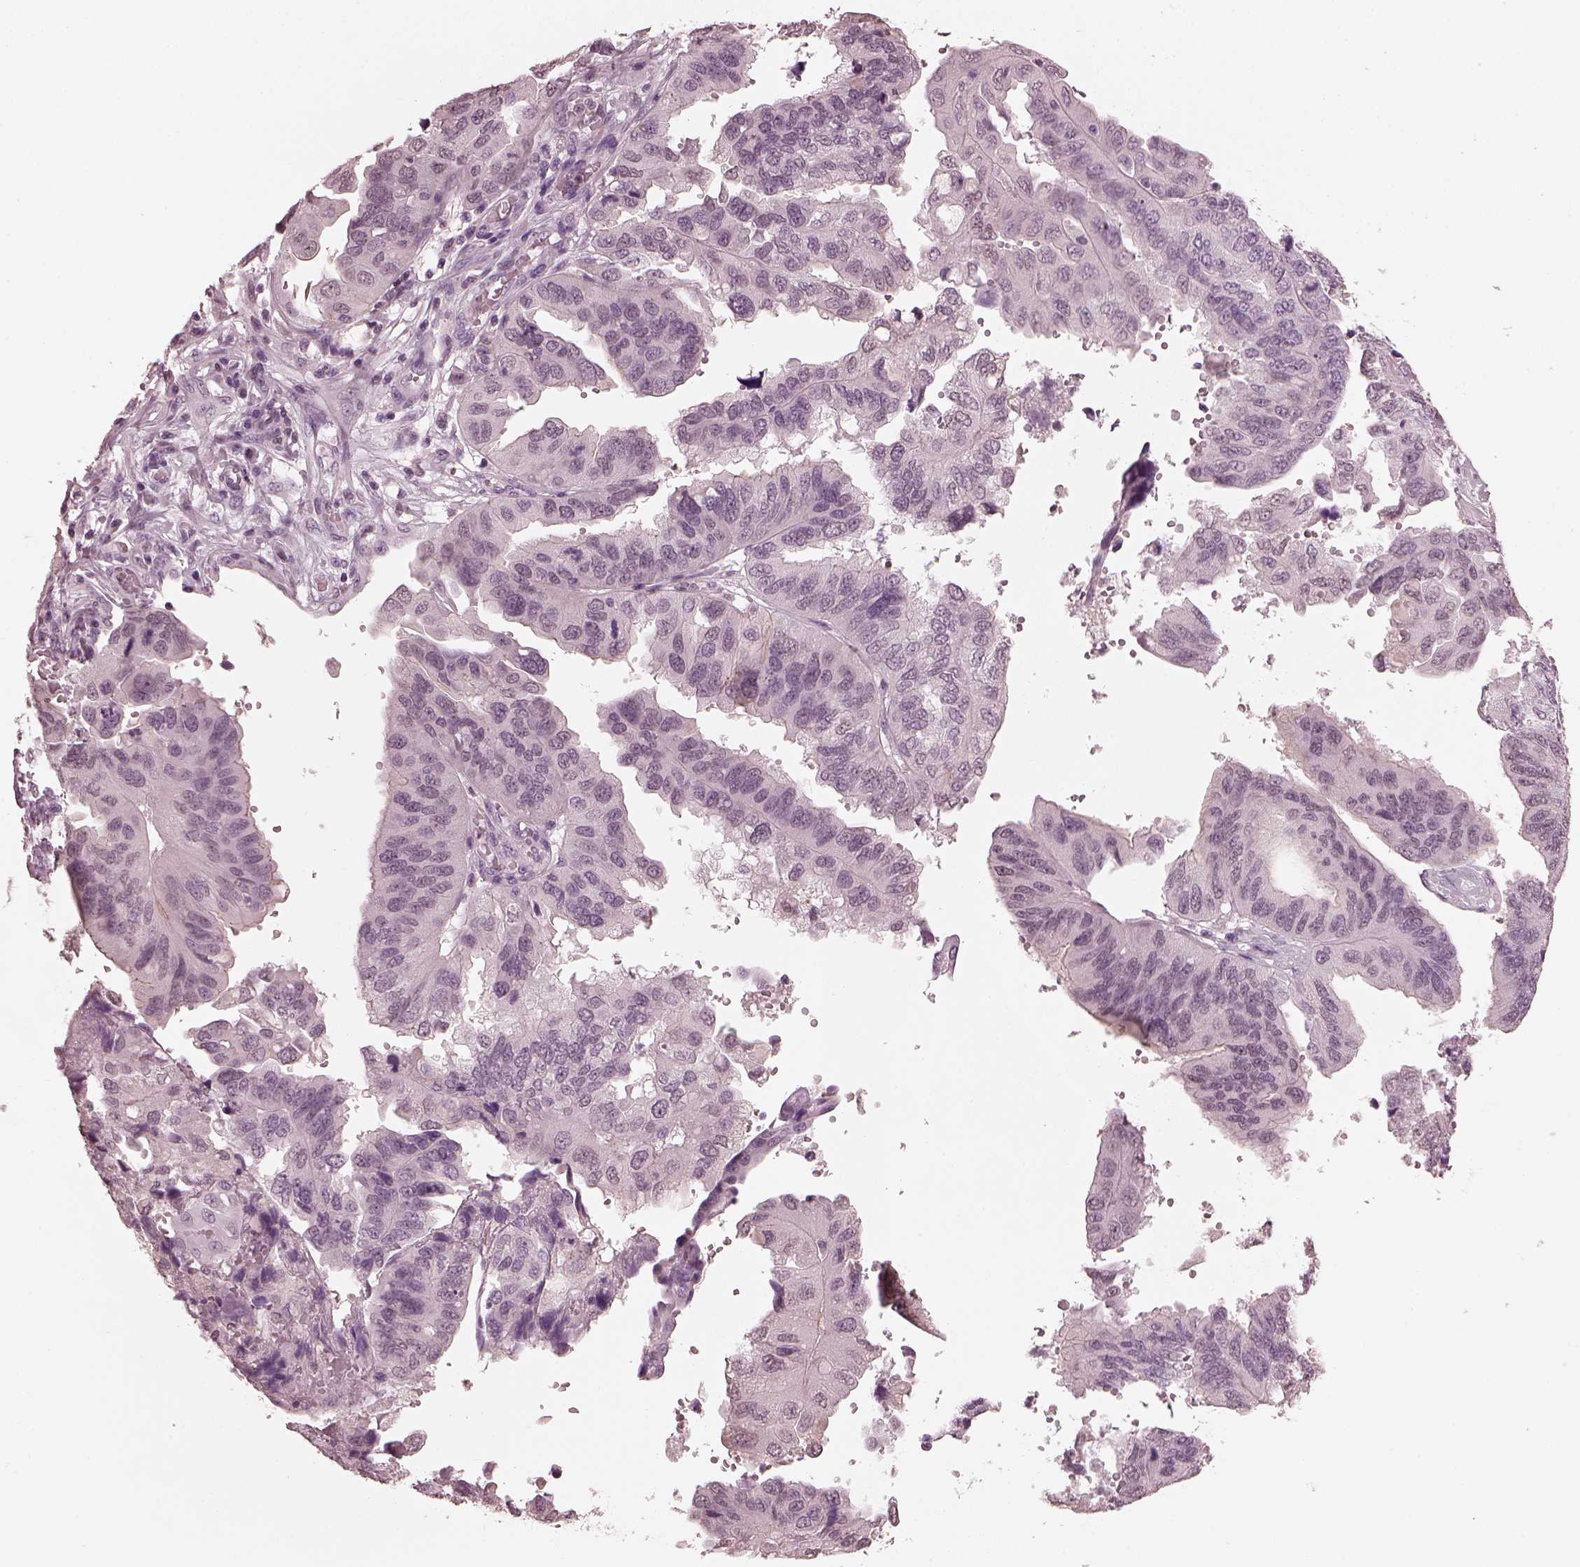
{"staining": {"intensity": "negative", "quantity": "none", "location": "none"}, "tissue": "ovarian cancer", "cell_type": "Tumor cells", "image_type": "cancer", "snomed": [{"axis": "morphology", "description": "Cystadenocarcinoma, serous, NOS"}, {"axis": "topography", "description": "Ovary"}], "caption": "Protein analysis of ovarian serous cystadenocarcinoma shows no significant positivity in tumor cells. (DAB (3,3'-diaminobenzidine) immunohistochemistry (IHC) with hematoxylin counter stain).", "gene": "TSKS", "patient": {"sex": "female", "age": 79}}